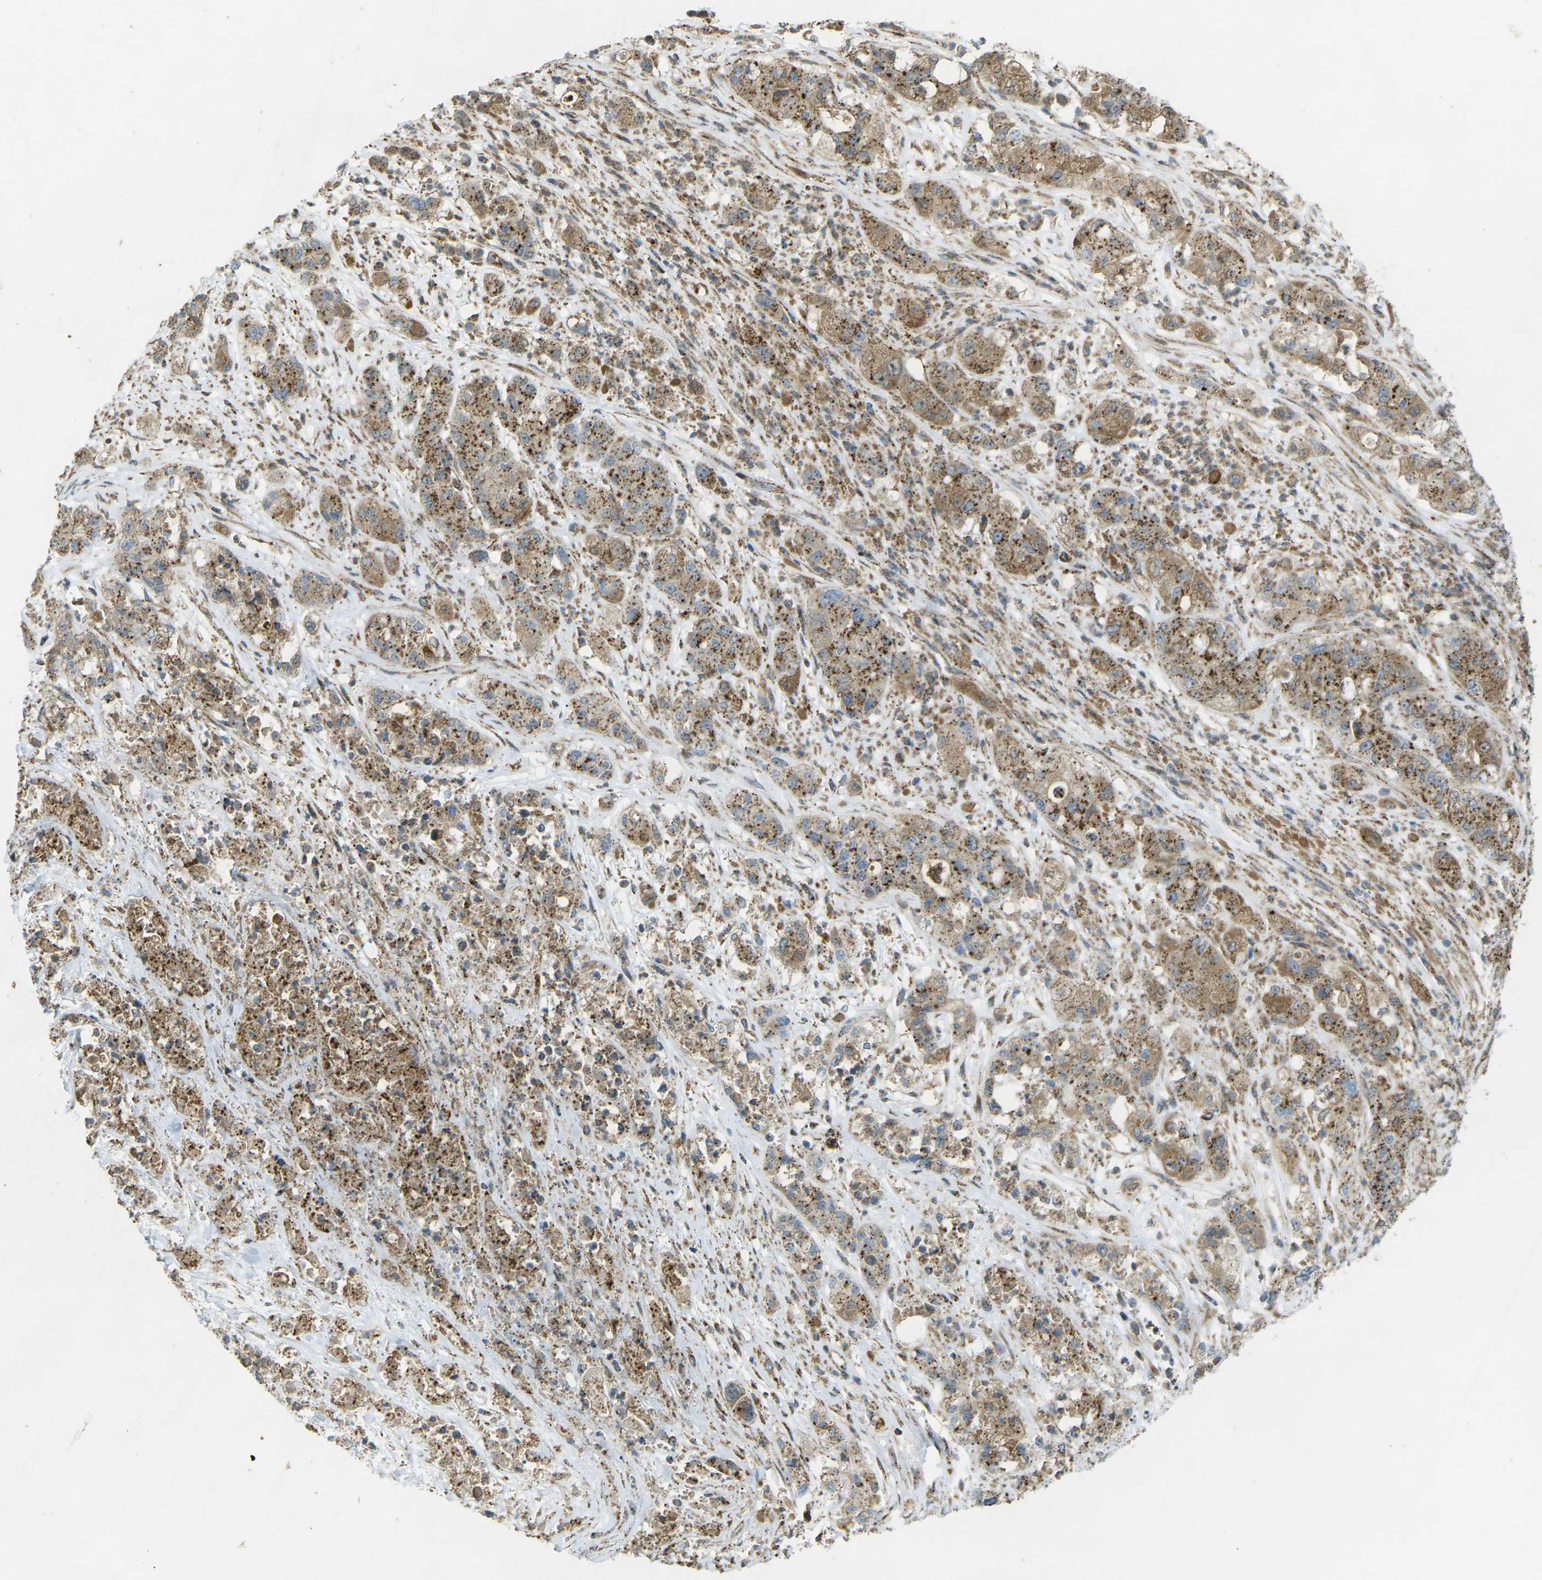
{"staining": {"intensity": "strong", "quantity": ">75%", "location": "cytoplasmic/membranous"}, "tissue": "pancreatic cancer", "cell_type": "Tumor cells", "image_type": "cancer", "snomed": [{"axis": "morphology", "description": "Adenocarcinoma, NOS"}, {"axis": "topography", "description": "Pancreas"}], "caption": "Tumor cells demonstrate high levels of strong cytoplasmic/membranous staining in approximately >75% of cells in adenocarcinoma (pancreatic).", "gene": "CHMP3", "patient": {"sex": "female", "age": 78}}